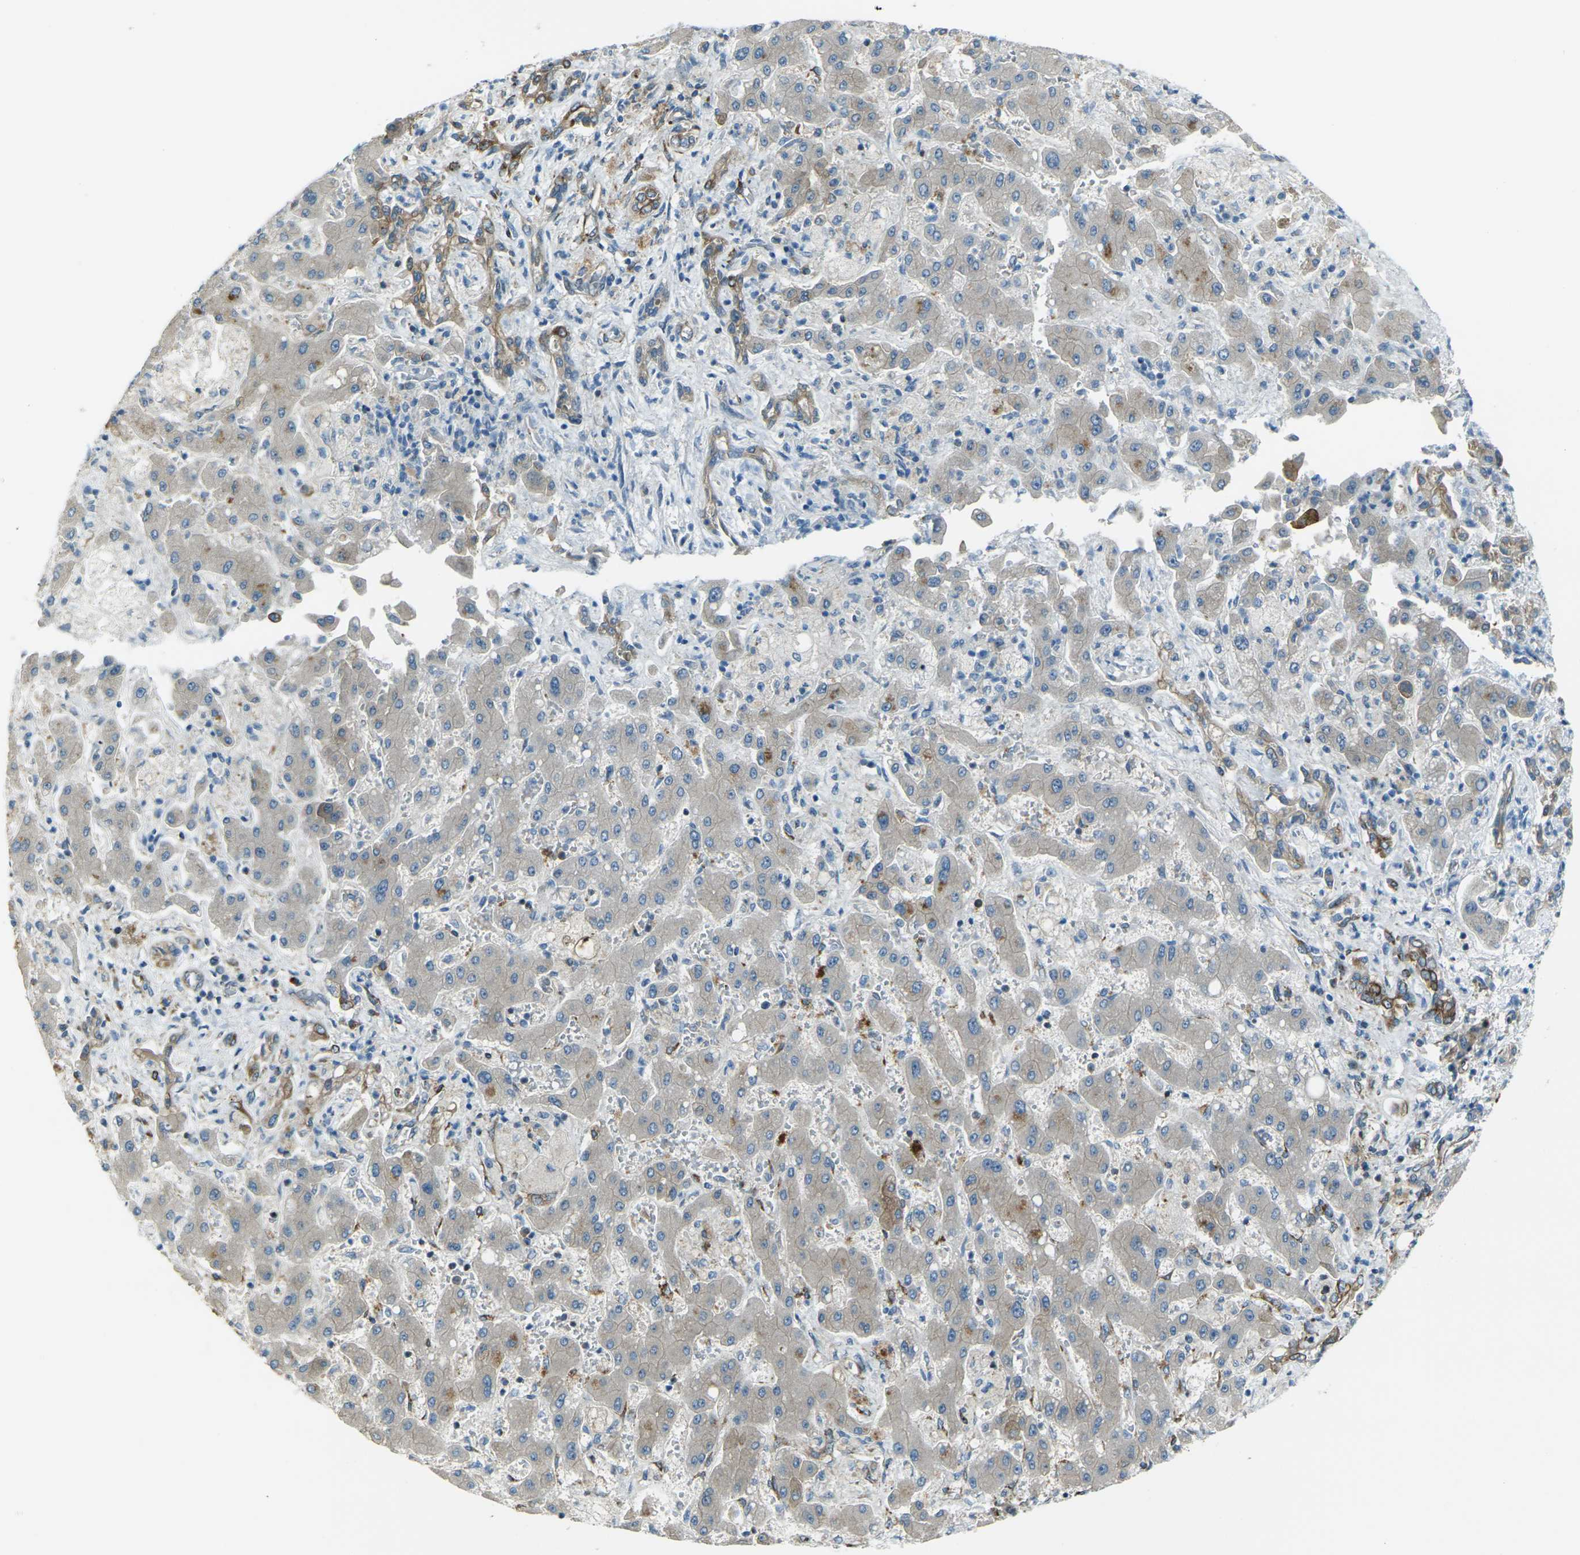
{"staining": {"intensity": "moderate", "quantity": ">75%", "location": "cytoplasmic/membranous"}, "tissue": "liver cancer", "cell_type": "Tumor cells", "image_type": "cancer", "snomed": [{"axis": "morphology", "description": "Cholangiocarcinoma"}, {"axis": "topography", "description": "Liver"}], "caption": "This is an image of immunohistochemistry (IHC) staining of cholangiocarcinoma (liver), which shows moderate positivity in the cytoplasmic/membranous of tumor cells.", "gene": "CELSR2", "patient": {"sex": "male", "age": 50}}